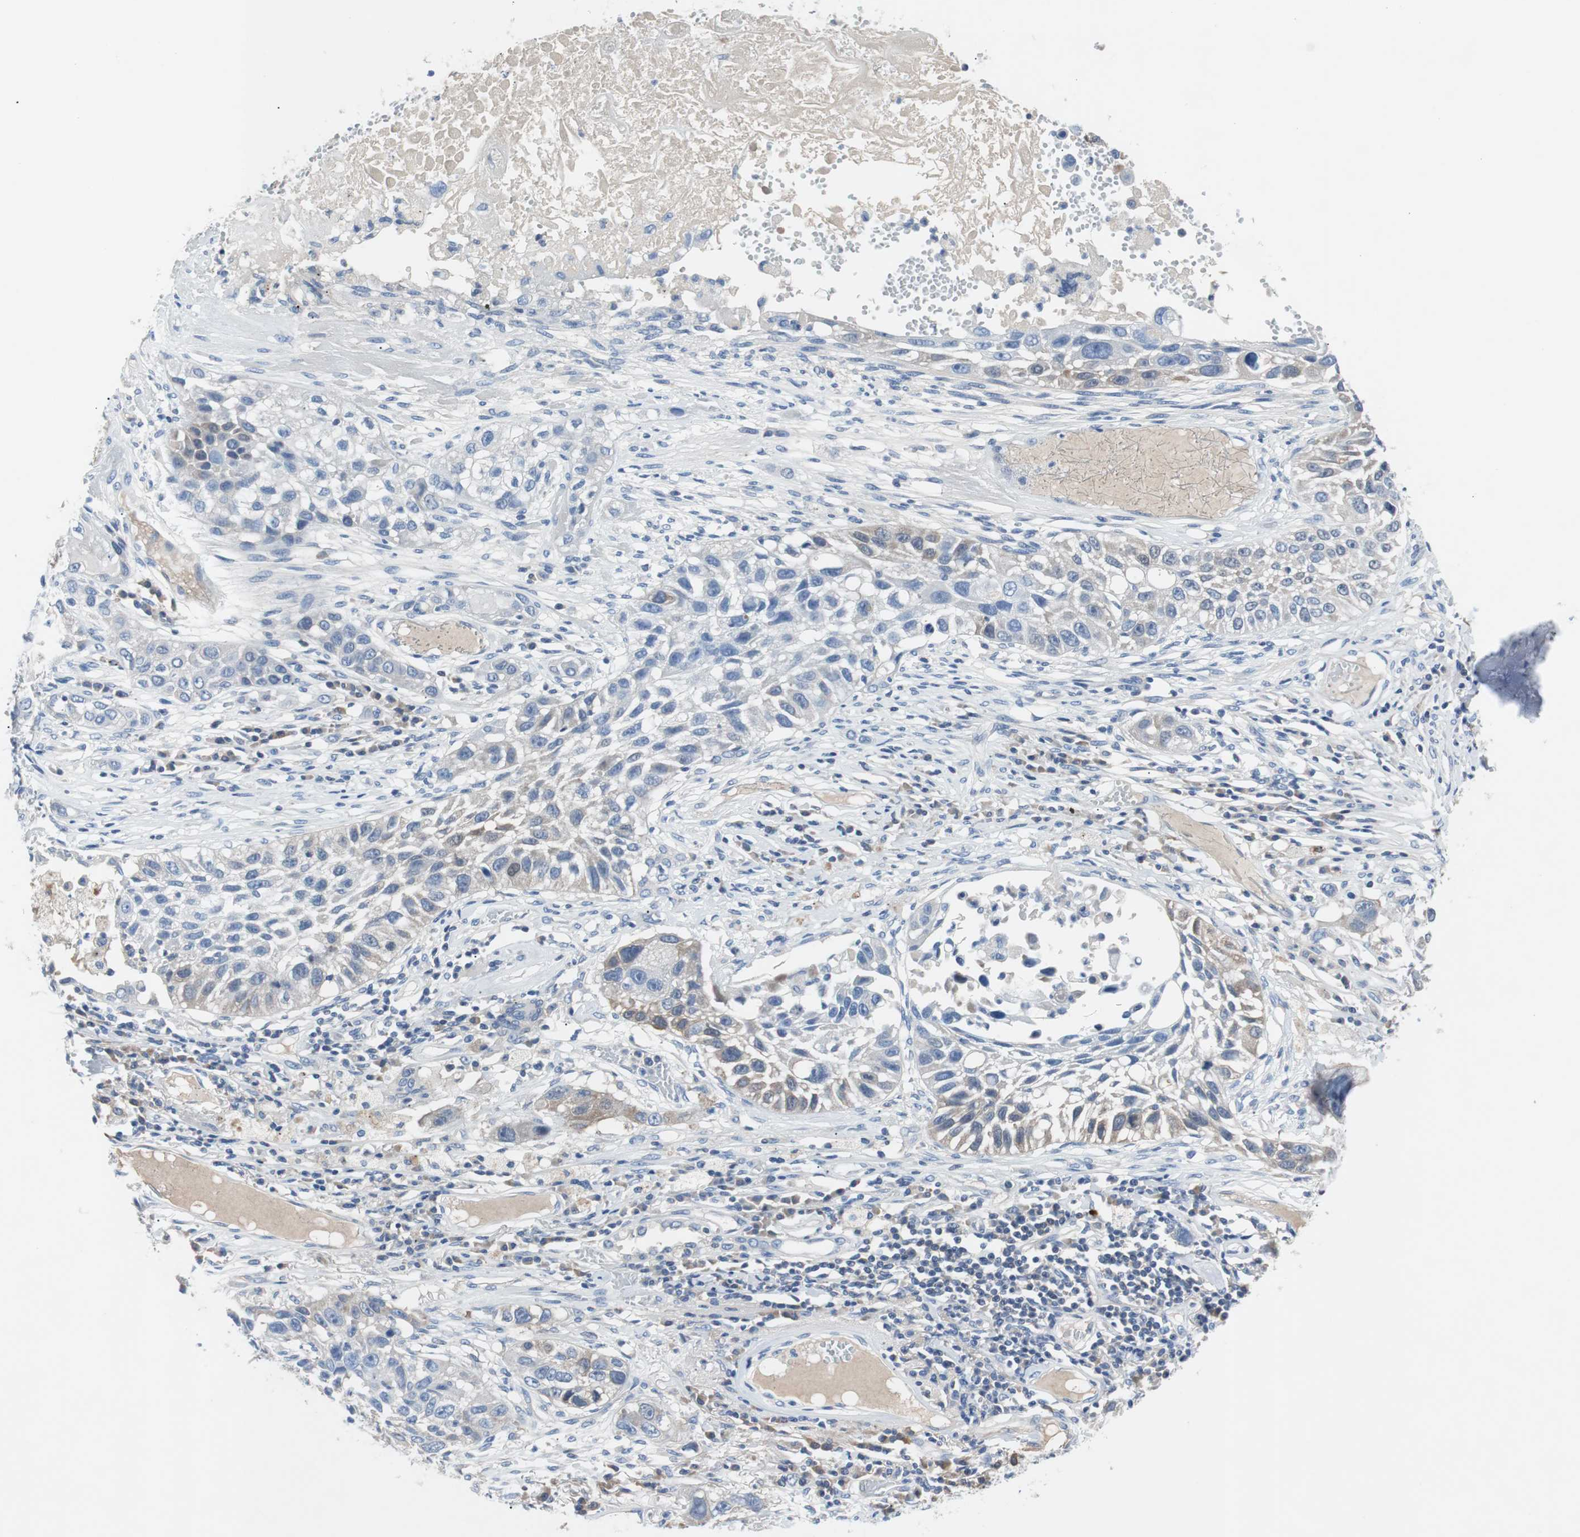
{"staining": {"intensity": "weak", "quantity": "<25%", "location": "cytoplasmic/membranous"}, "tissue": "lung cancer", "cell_type": "Tumor cells", "image_type": "cancer", "snomed": [{"axis": "morphology", "description": "Squamous cell carcinoma, NOS"}, {"axis": "topography", "description": "Lung"}], "caption": "Immunohistochemical staining of lung cancer exhibits no significant expression in tumor cells.", "gene": "EEF2K", "patient": {"sex": "male", "age": 71}}